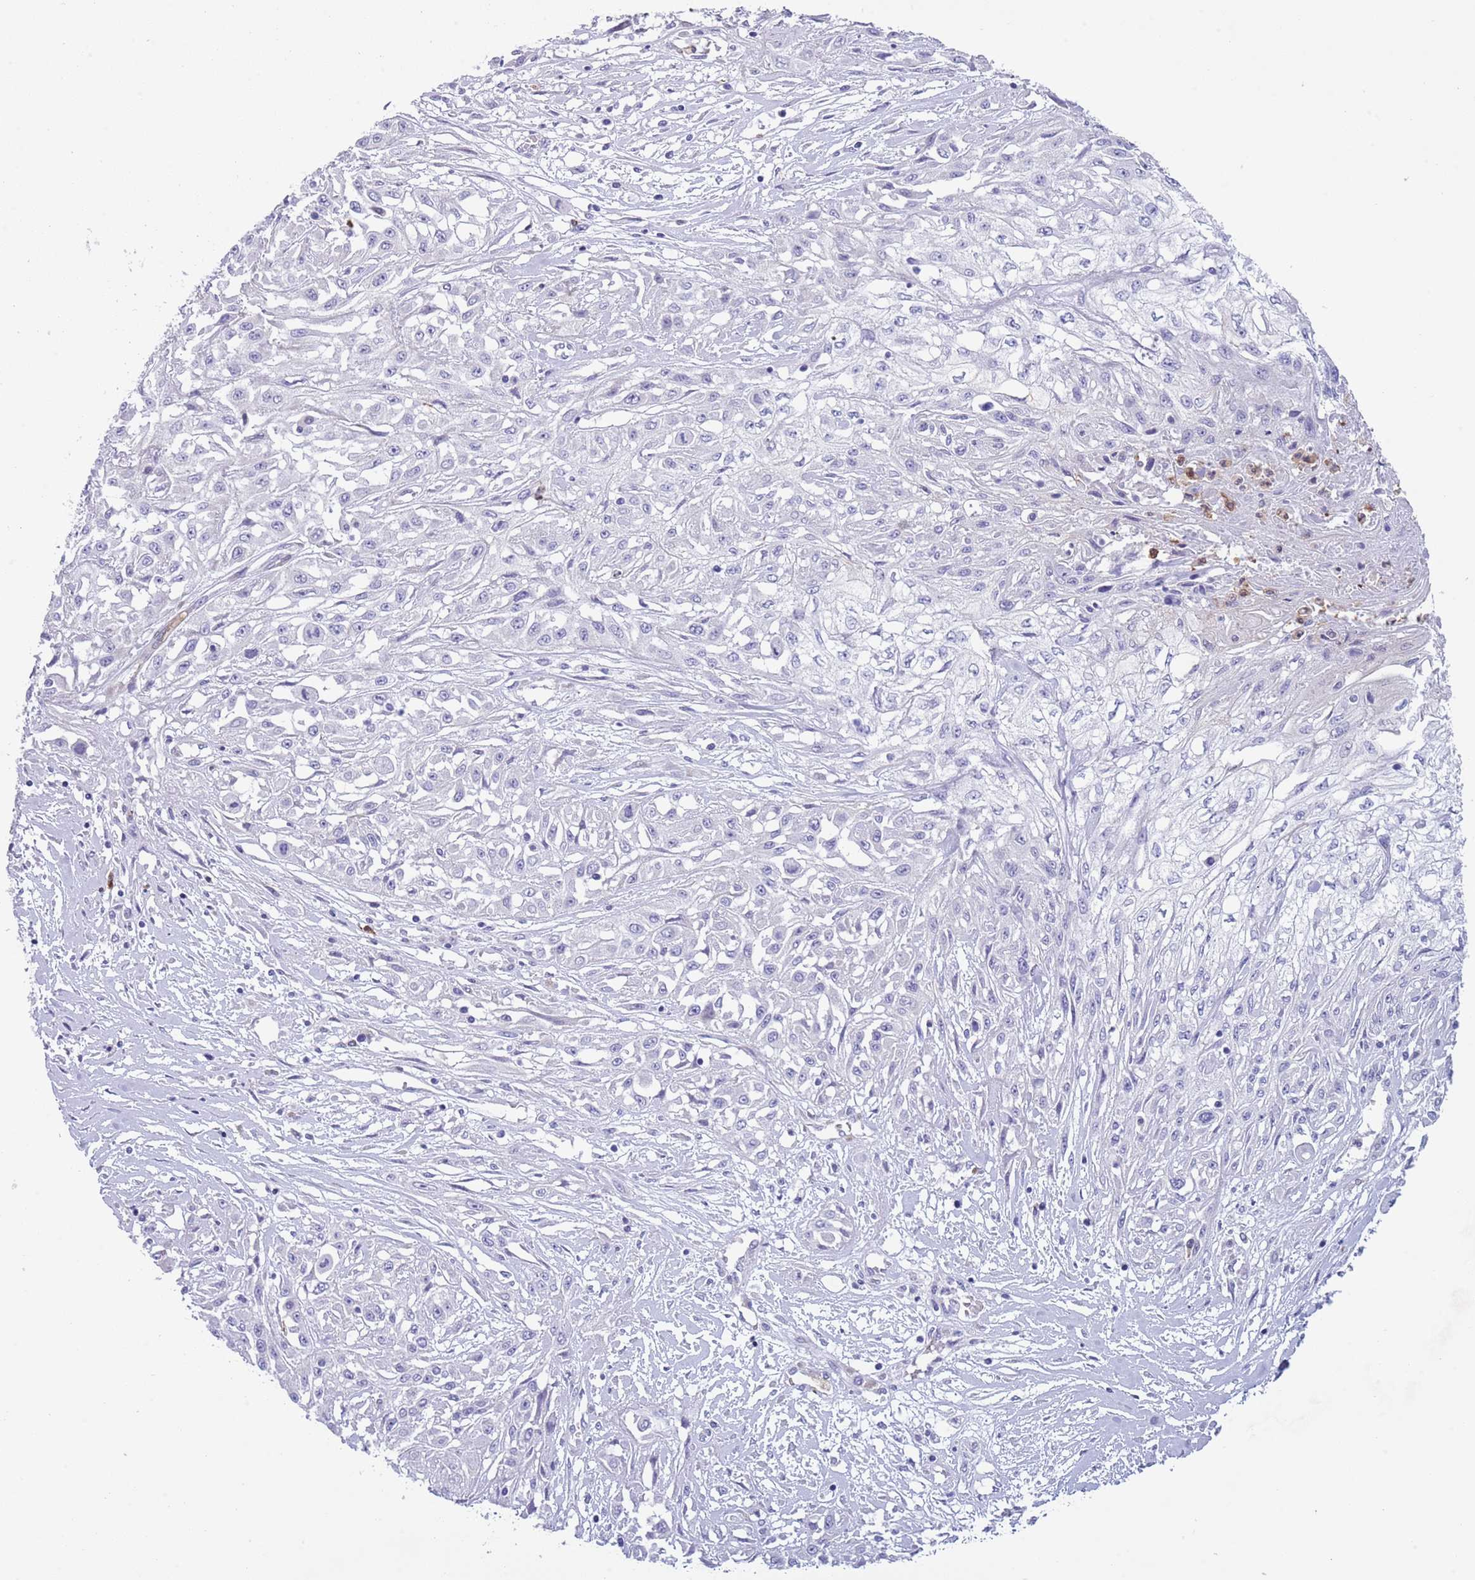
{"staining": {"intensity": "negative", "quantity": "none", "location": "none"}, "tissue": "skin cancer", "cell_type": "Tumor cells", "image_type": "cancer", "snomed": [{"axis": "morphology", "description": "Squamous cell carcinoma, NOS"}, {"axis": "morphology", "description": "Squamous cell carcinoma, metastatic, NOS"}, {"axis": "topography", "description": "Skin"}, {"axis": "topography", "description": "Lymph node"}], "caption": "Protein analysis of skin metastatic squamous cell carcinoma demonstrates no significant expression in tumor cells.", "gene": "ZFP2", "patient": {"sex": "male", "age": 75}}